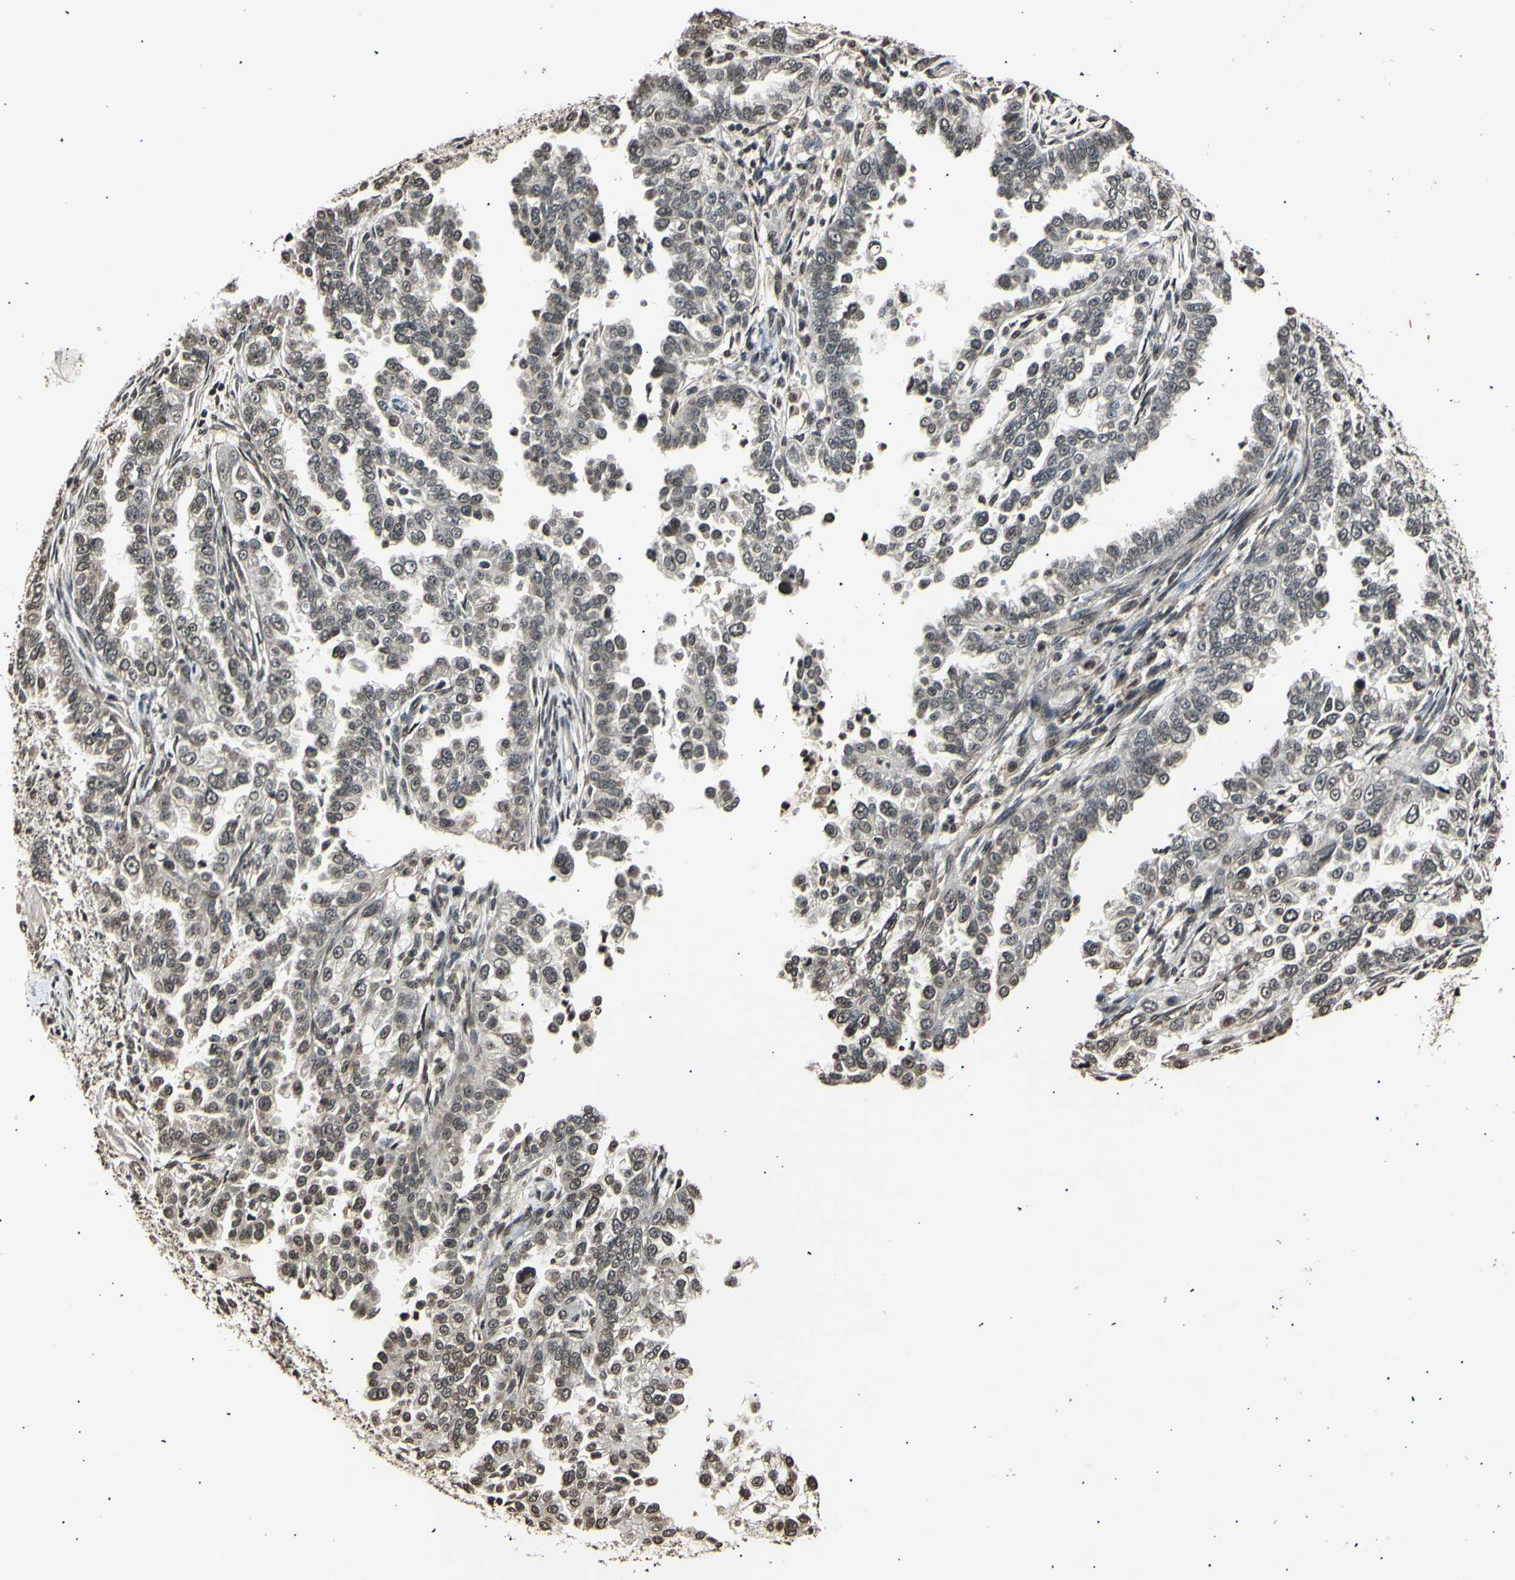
{"staining": {"intensity": "weak", "quantity": ">75%", "location": "cytoplasmic/membranous,nuclear"}, "tissue": "endometrial cancer", "cell_type": "Tumor cells", "image_type": "cancer", "snomed": [{"axis": "morphology", "description": "Adenocarcinoma, NOS"}, {"axis": "topography", "description": "Endometrium"}], "caption": "Endometrial cancer was stained to show a protein in brown. There is low levels of weak cytoplasmic/membranous and nuclear positivity in about >75% of tumor cells.", "gene": "ANAPC7", "patient": {"sex": "female", "age": 85}}